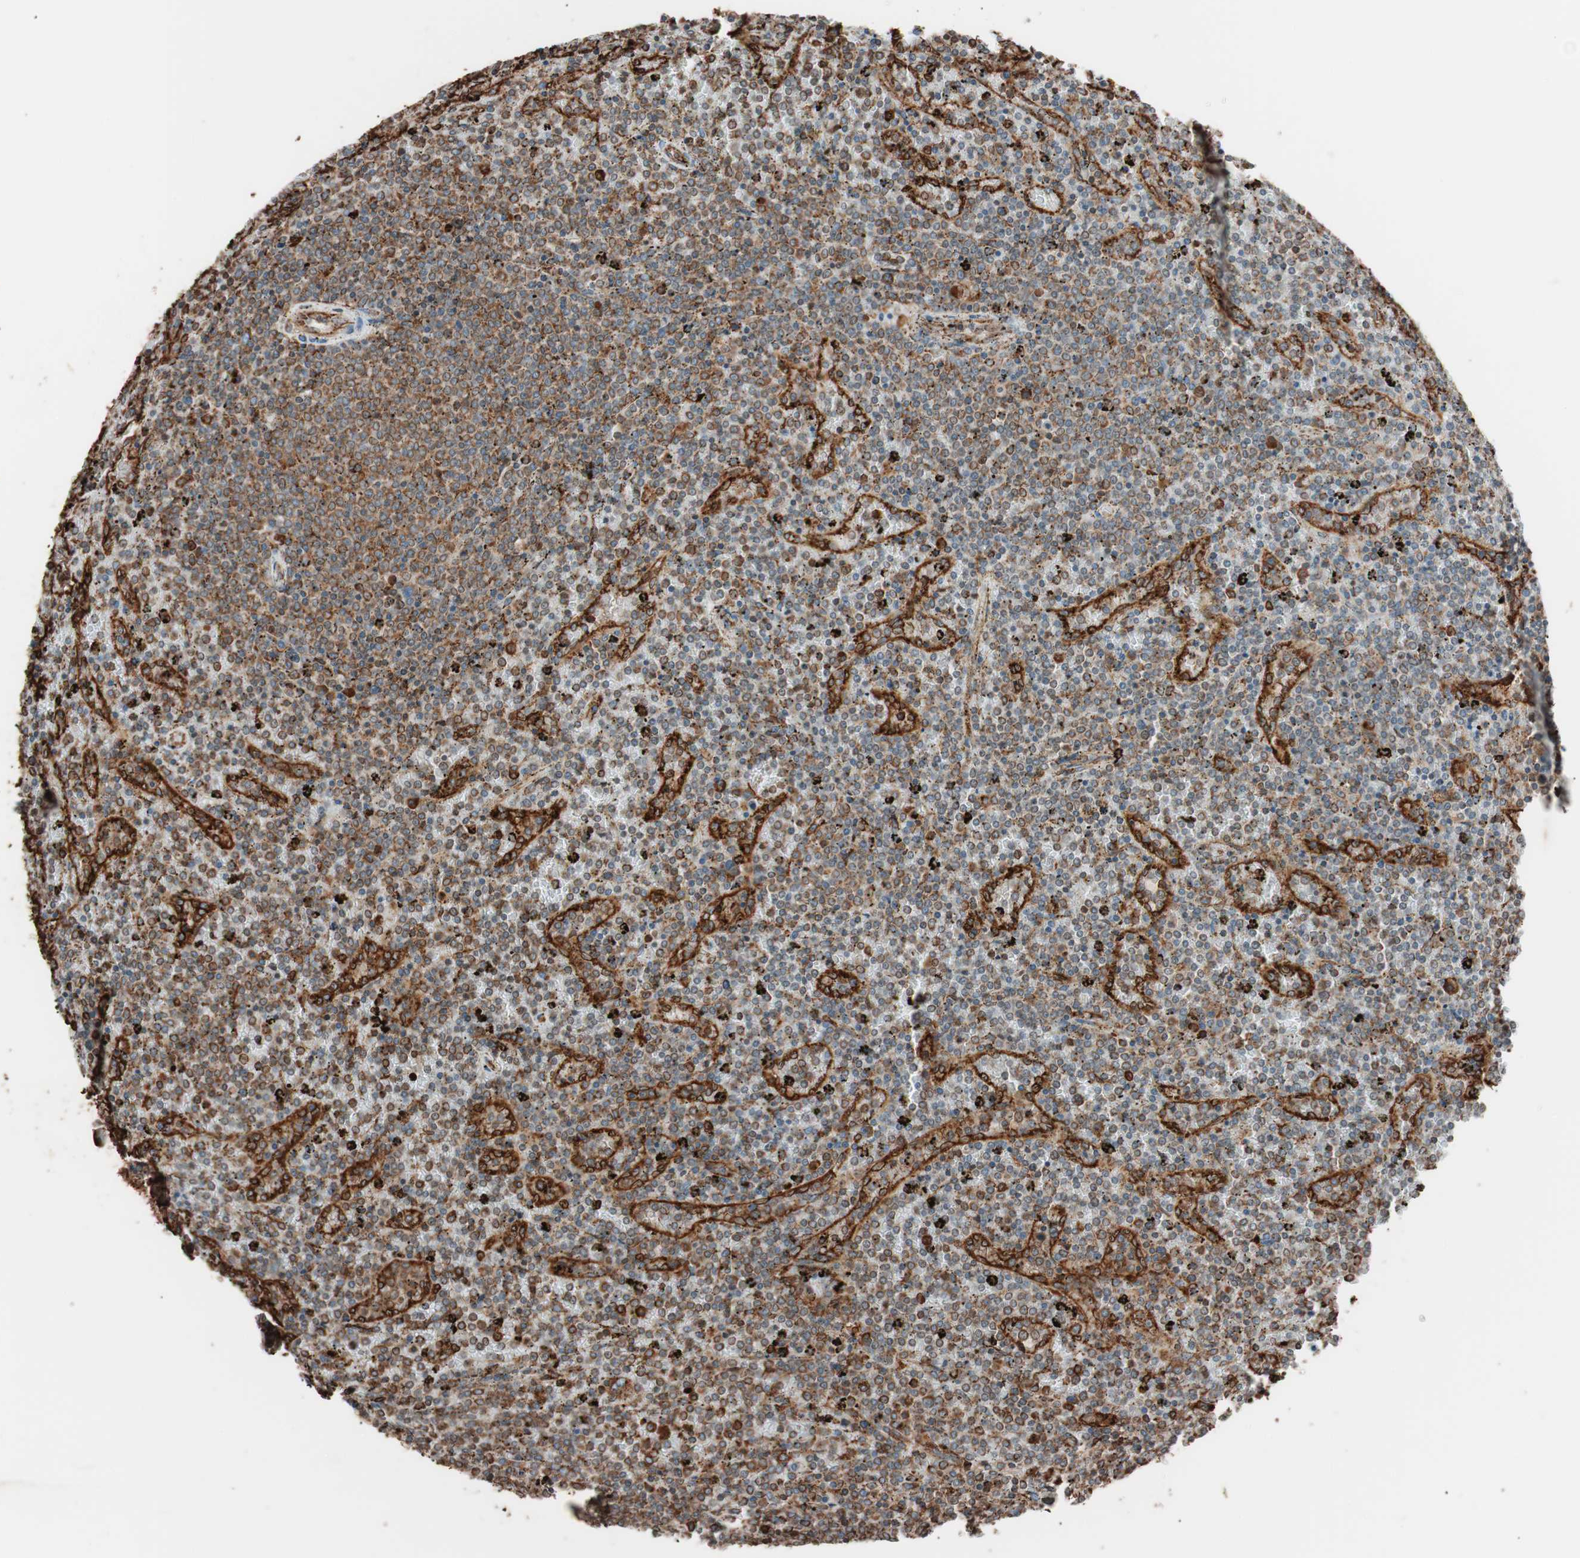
{"staining": {"intensity": "moderate", "quantity": ">75%", "location": "cytoplasmic/membranous"}, "tissue": "lymphoma", "cell_type": "Tumor cells", "image_type": "cancer", "snomed": [{"axis": "morphology", "description": "Malignant lymphoma, non-Hodgkin's type, Low grade"}, {"axis": "topography", "description": "Spleen"}], "caption": "Immunohistochemical staining of human lymphoma exhibits medium levels of moderate cytoplasmic/membranous staining in about >75% of tumor cells. Nuclei are stained in blue.", "gene": "VEGFA", "patient": {"sex": "female", "age": 77}}